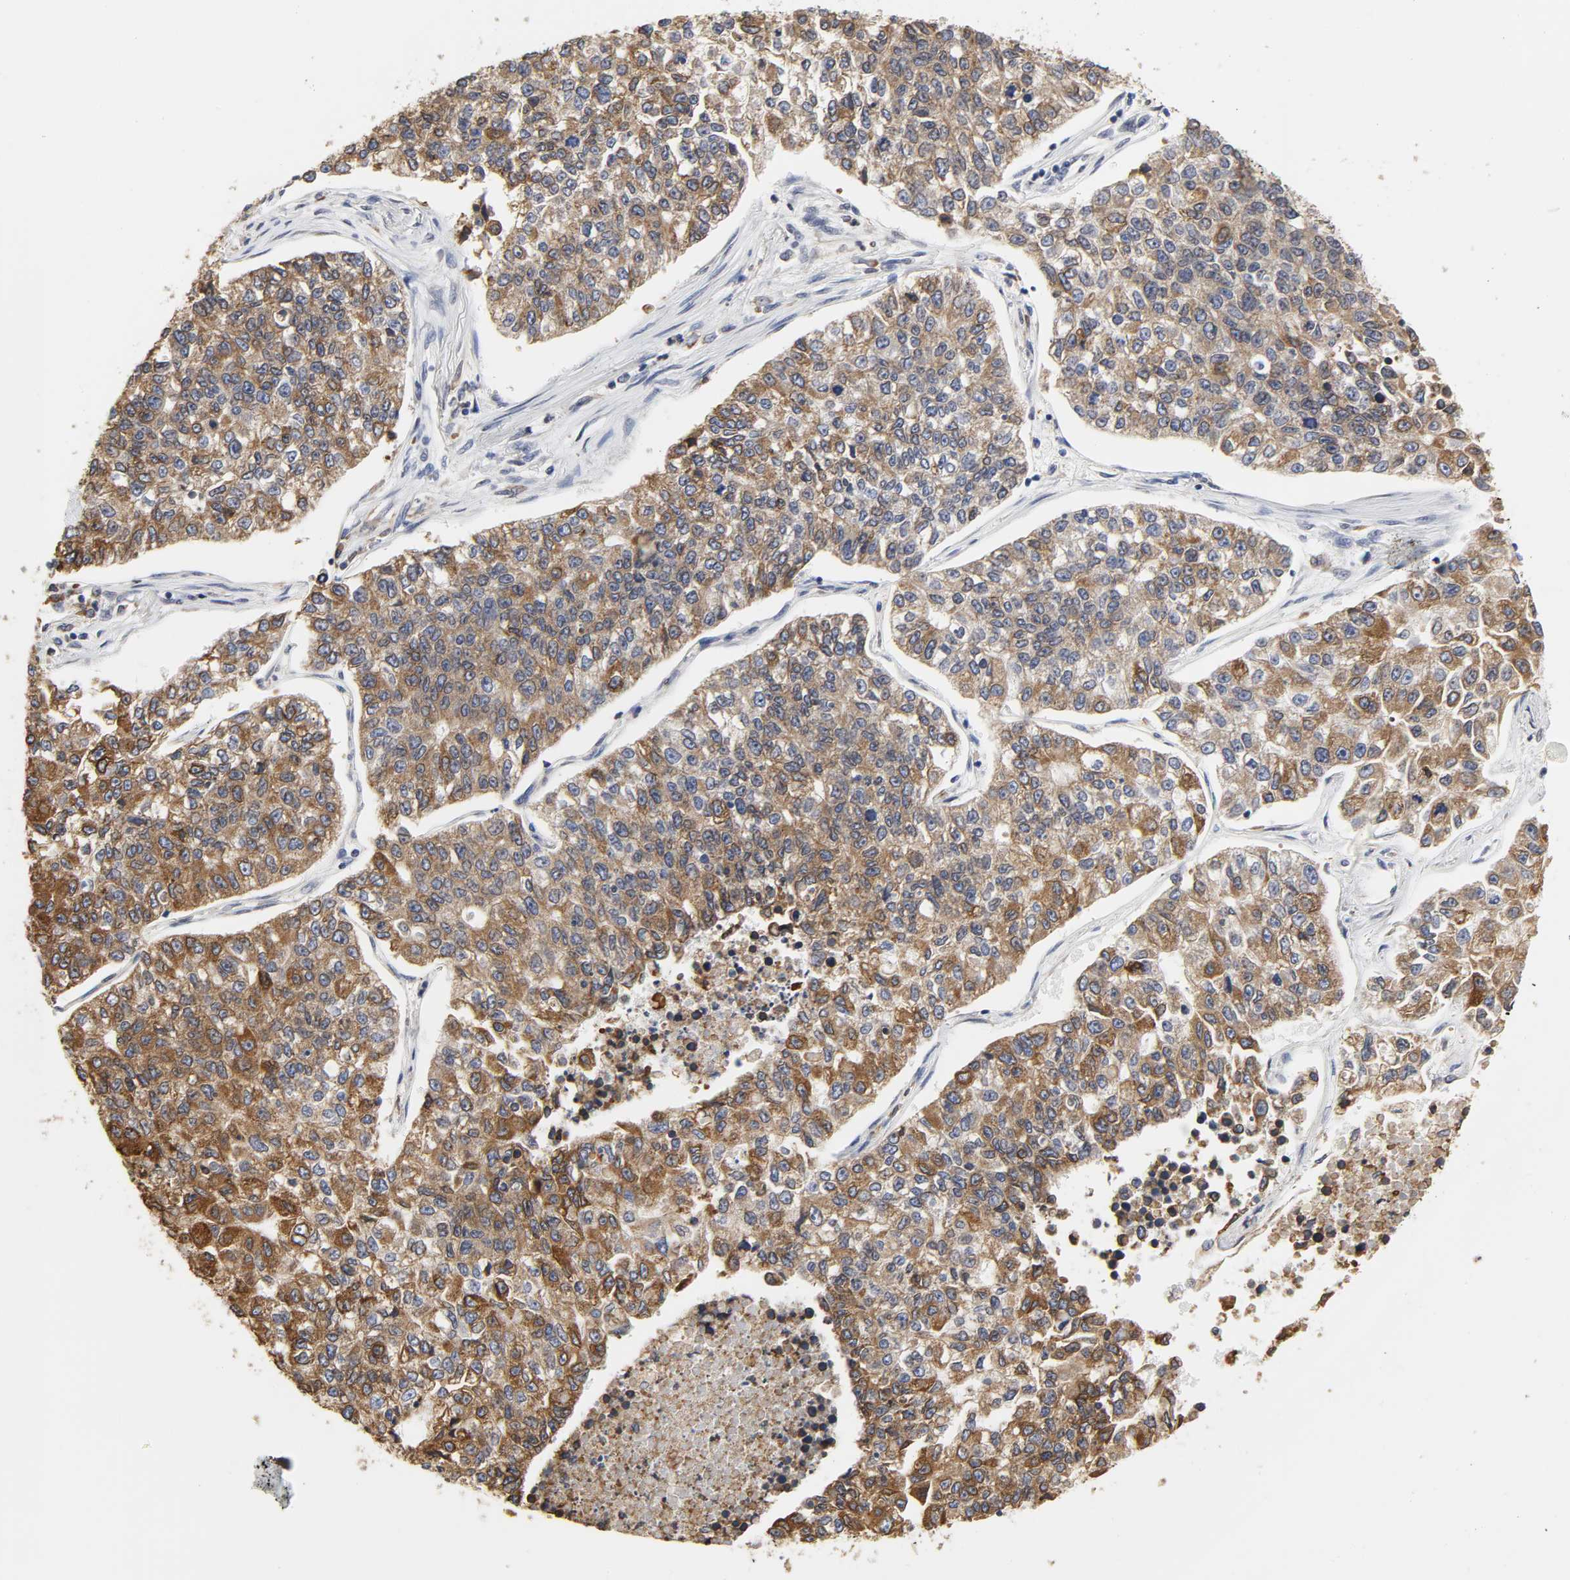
{"staining": {"intensity": "moderate", "quantity": ">75%", "location": "cytoplasmic/membranous"}, "tissue": "lung cancer", "cell_type": "Tumor cells", "image_type": "cancer", "snomed": [{"axis": "morphology", "description": "Adenocarcinoma, NOS"}, {"axis": "topography", "description": "Lung"}], "caption": "A high-resolution image shows immunohistochemistry (IHC) staining of adenocarcinoma (lung), which exhibits moderate cytoplasmic/membranous staining in about >75% of tumor cells.", "gene": "HCK", "patient": {"sex": "male", "age": 49}}